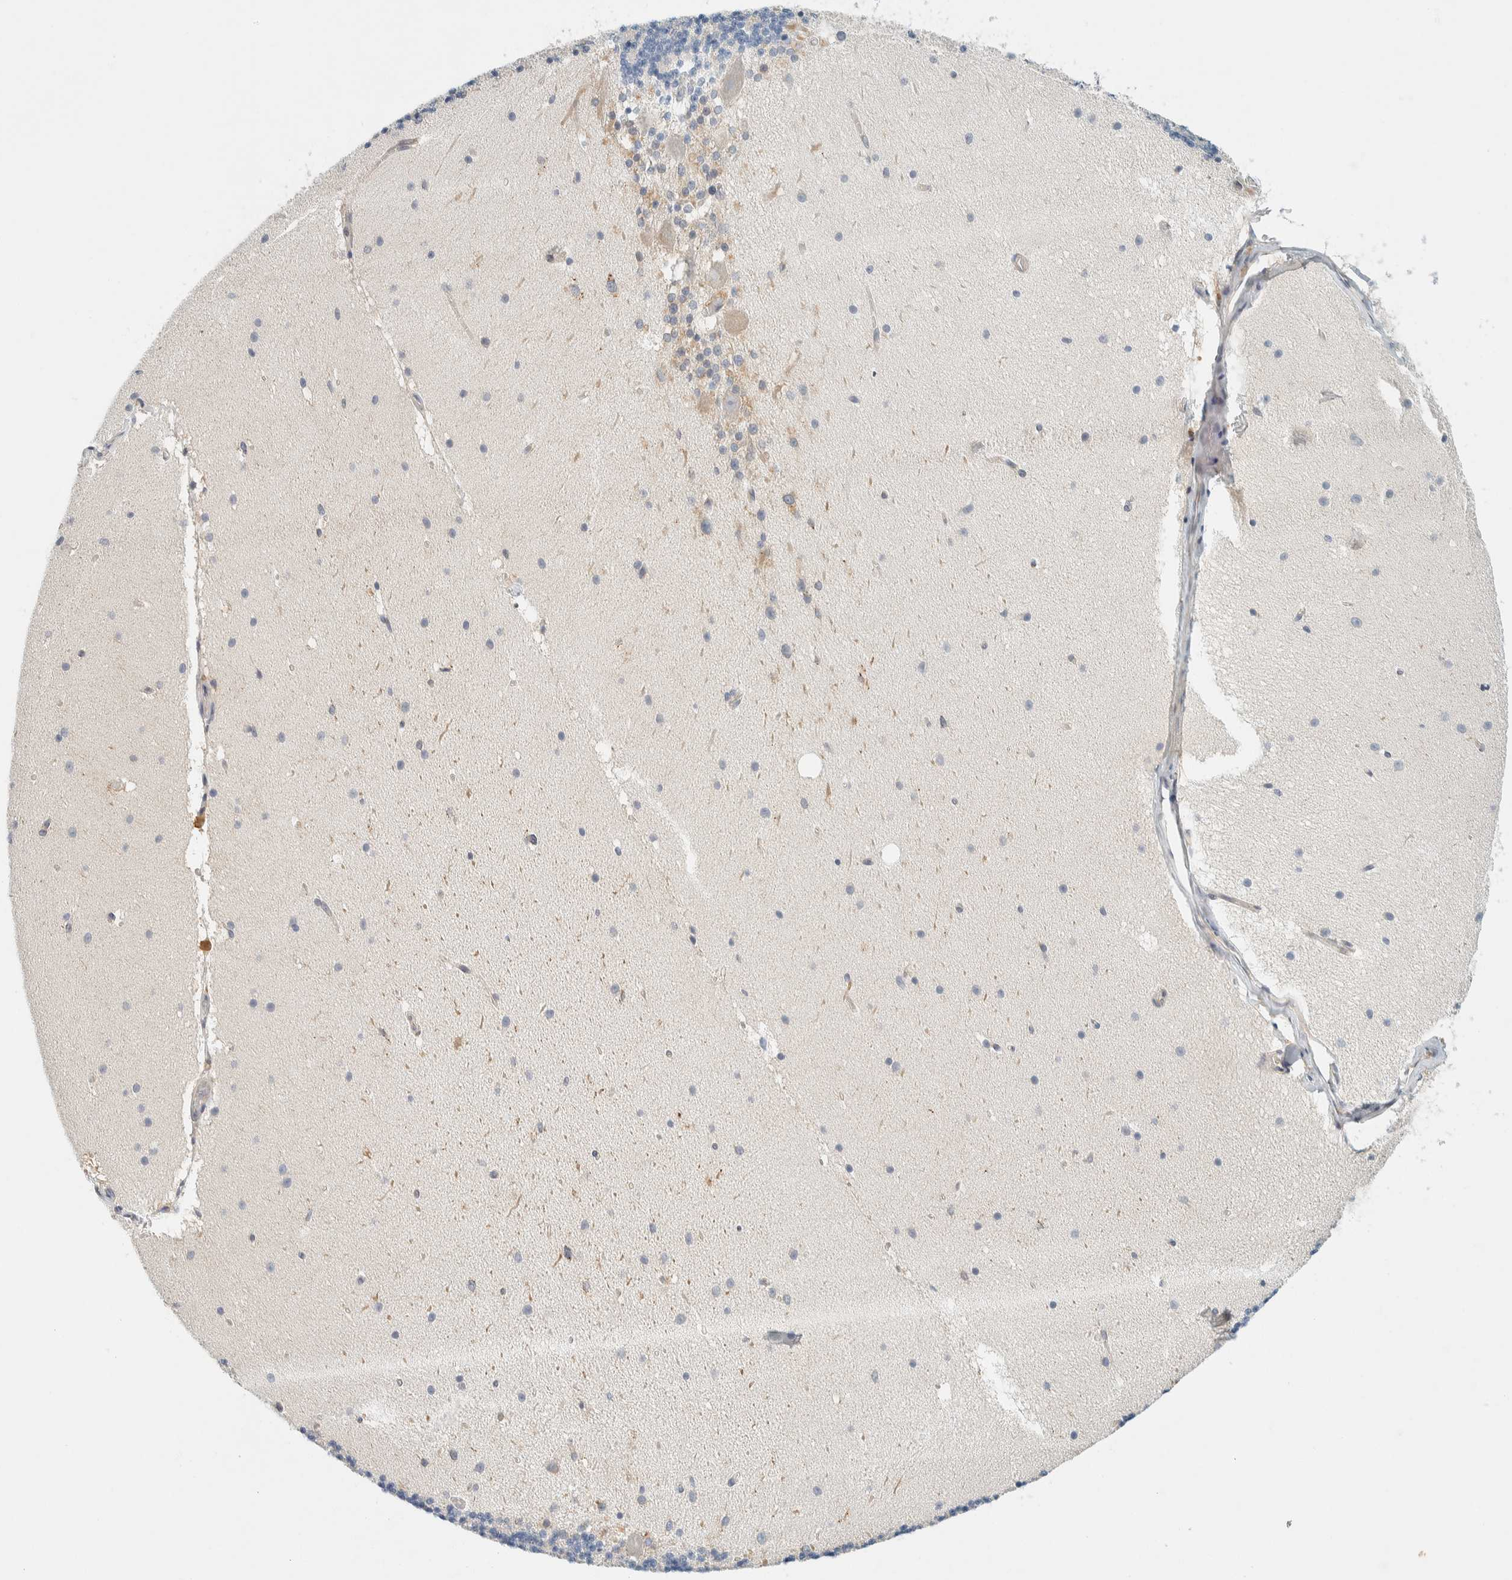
{"staining": {"intensity": "negative", "quantity": "none", "location": "none"}, "tissue": "cerebellum", "cell_type": "Cells in granular layer", "image_type": "normal", "snomed": [{"axis": "morphology", "description": "Normal tissue, NOS"}, {"axis": "topography", "description": "Cerebellum"}], "caption": "Immunohistochemical staining of benign cerebellum displays no significant positivity in cells in granular layer. (Stains: DAB (3,3'-diaminobenzidine) IHC with hematoxylin counter stain, Microscopy: brightfield microscopy at high magnification).", "gene": "SUMF2", "patient": {"sex": "female", "age": 19}}